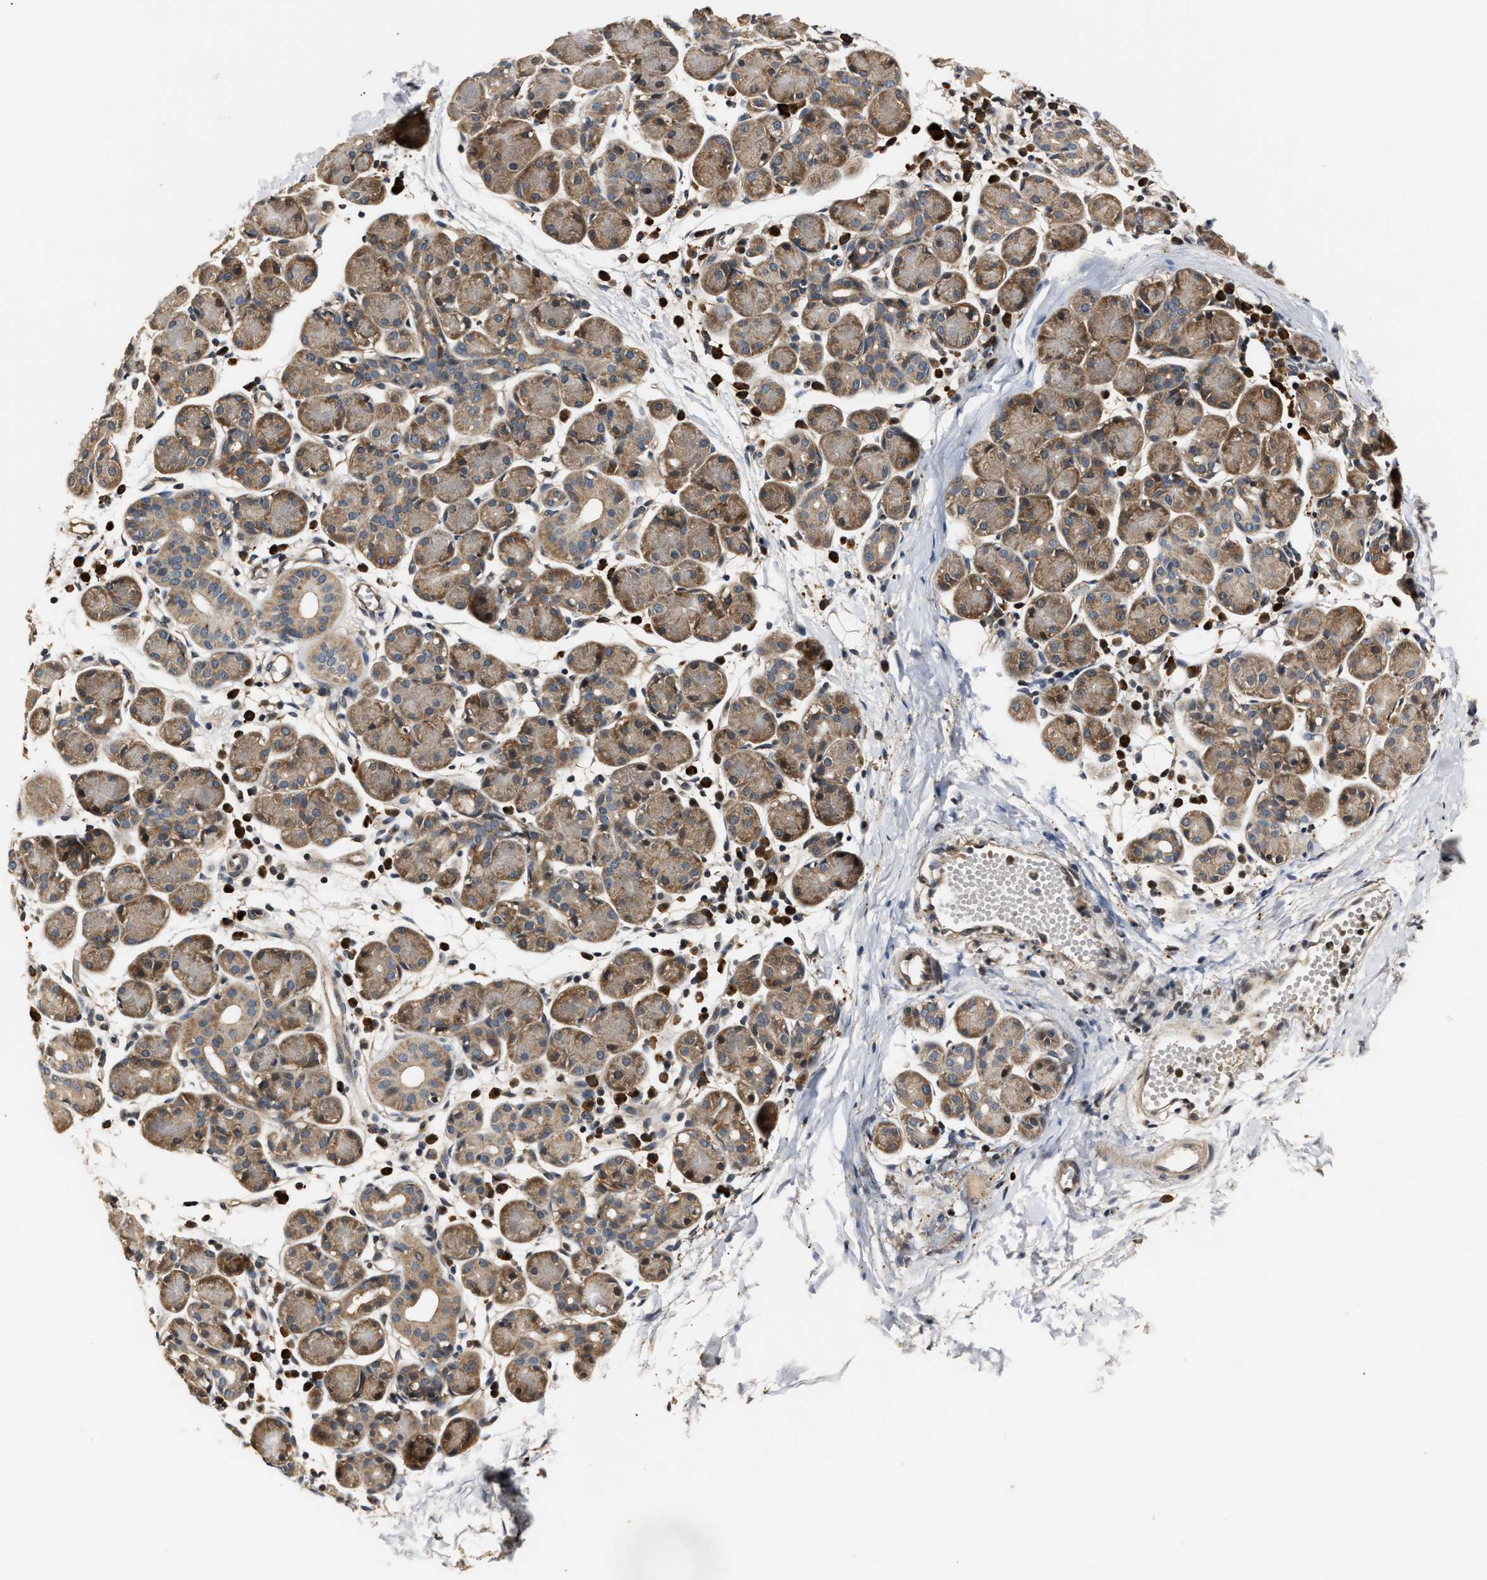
{"staining": {"intensity": "moderate", "quantity": "25%-75%", "location": "cytoplasmic/membranous"}, "tissue": "salivary gland", "cell_type": "Glandular cells", "image_type": "normal", "snomed": [{"axis": "morphology", "description": "Normal tissue, NOS"}, {"axis": "morphology", "description": "Inflammation, NOS"}, {"axis": "topography", "description": "Lymph node"}, {"axis": "topography", "description": "Salivary gland"}], "caption": "IHC photomicrograph of normal human salivary gland stained for a protein (brown), which reveals medium levels of moderate cytoplasmic/membranous staining in about 25%-75% of glandular cells.", "gene": "IMPDH2", "patient": {"sex": "male", "age": 3}}